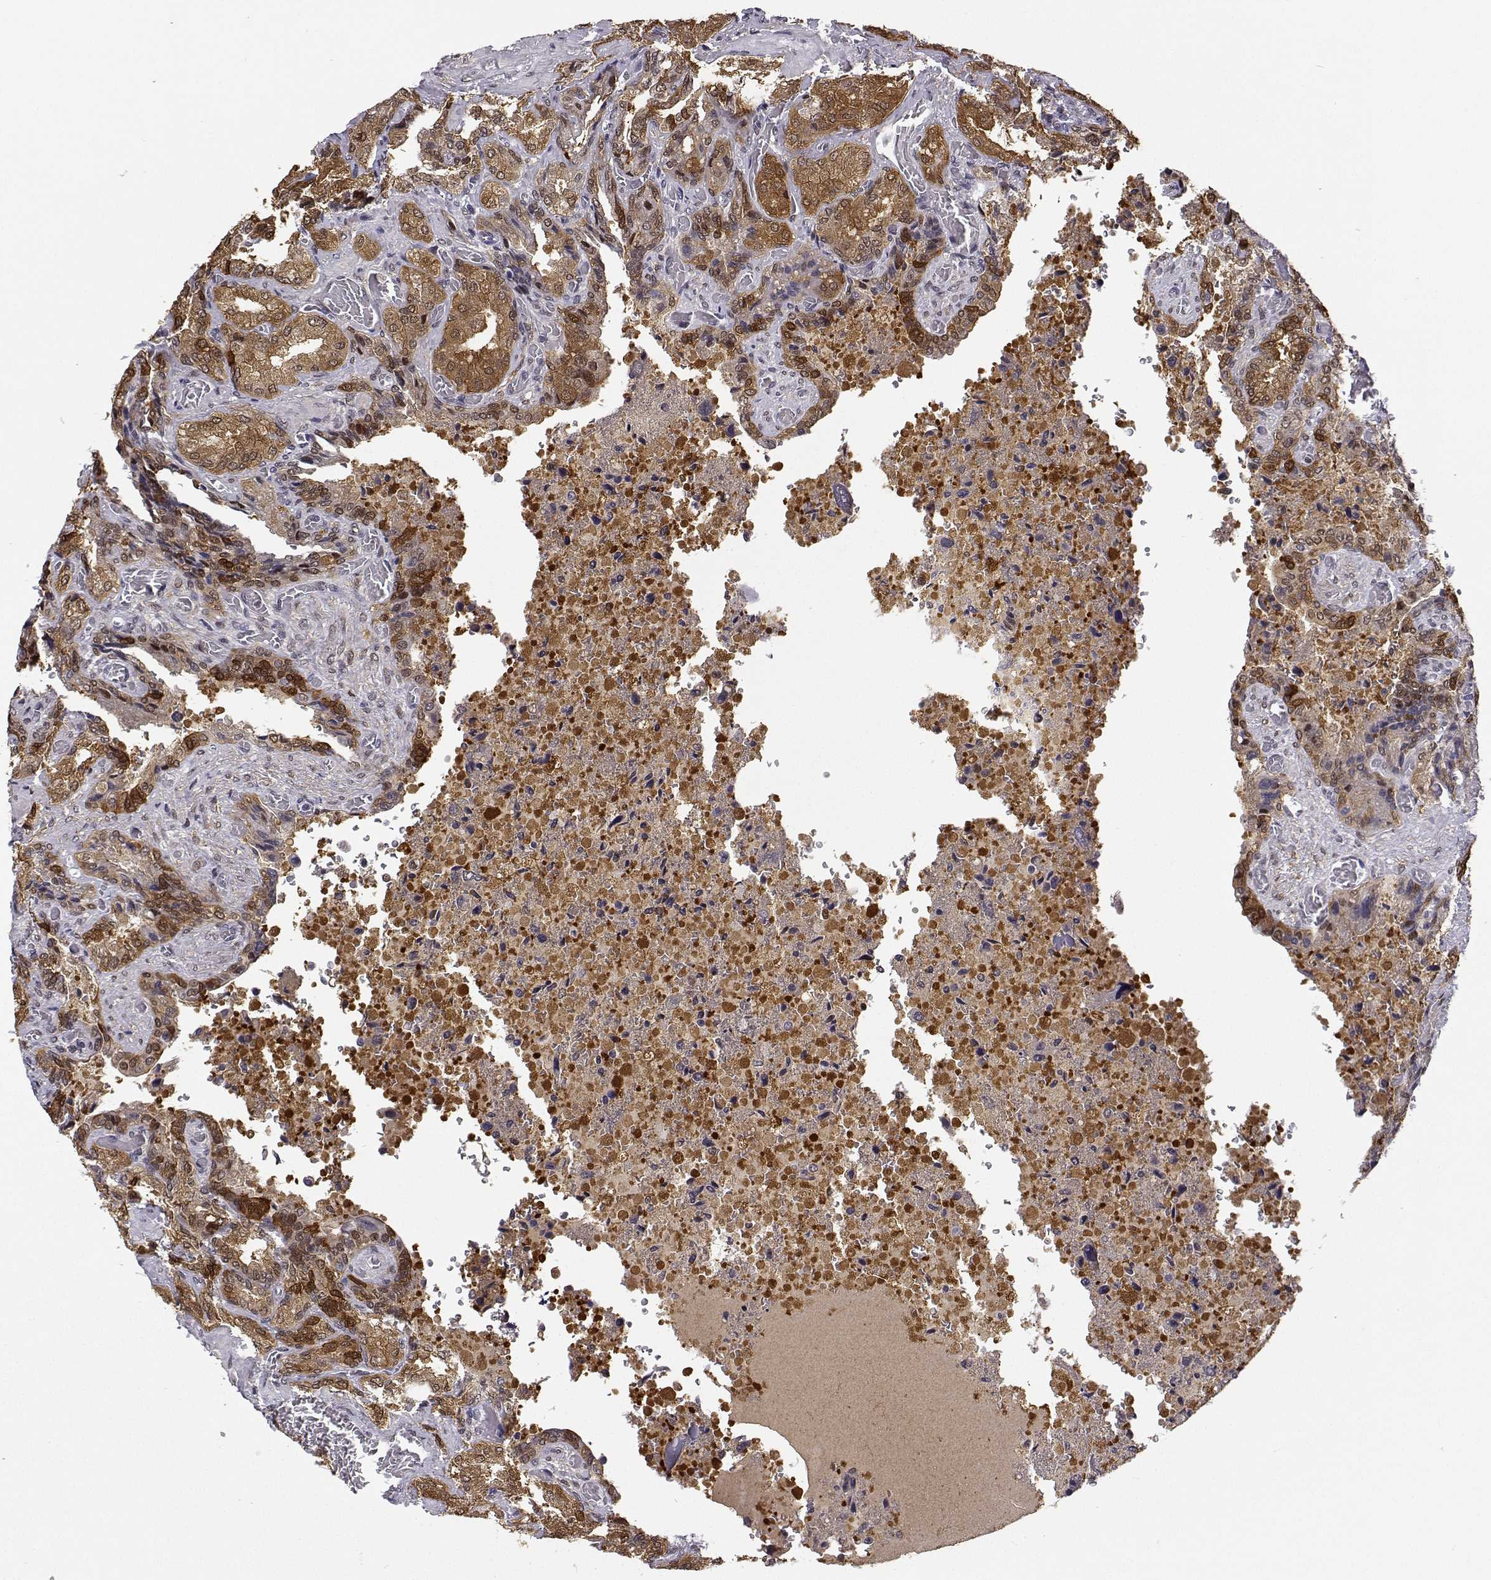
{"staining": {"intensity": "moderate", "quantity": ">75%", "location": "cytoplasmic/membranous,nuclear"}, "tissue": "seminal vesicle", "cell_type": "Glandular cells", "image_type": "normal", "snomed": [{"axis": "morphology", "description": "Normal tissue, NOS"}, {"axis": "topography", "description": "Seminal veicle"}], "caption": "Human seminal vesicle stained with a brown dye exhibits moderate cytoplasmic/membranous,nuclear positive expression in approximately >75% of glandular cells.", "gene": "PHGDH", "patient": {"sex": "male", "age": 68}}